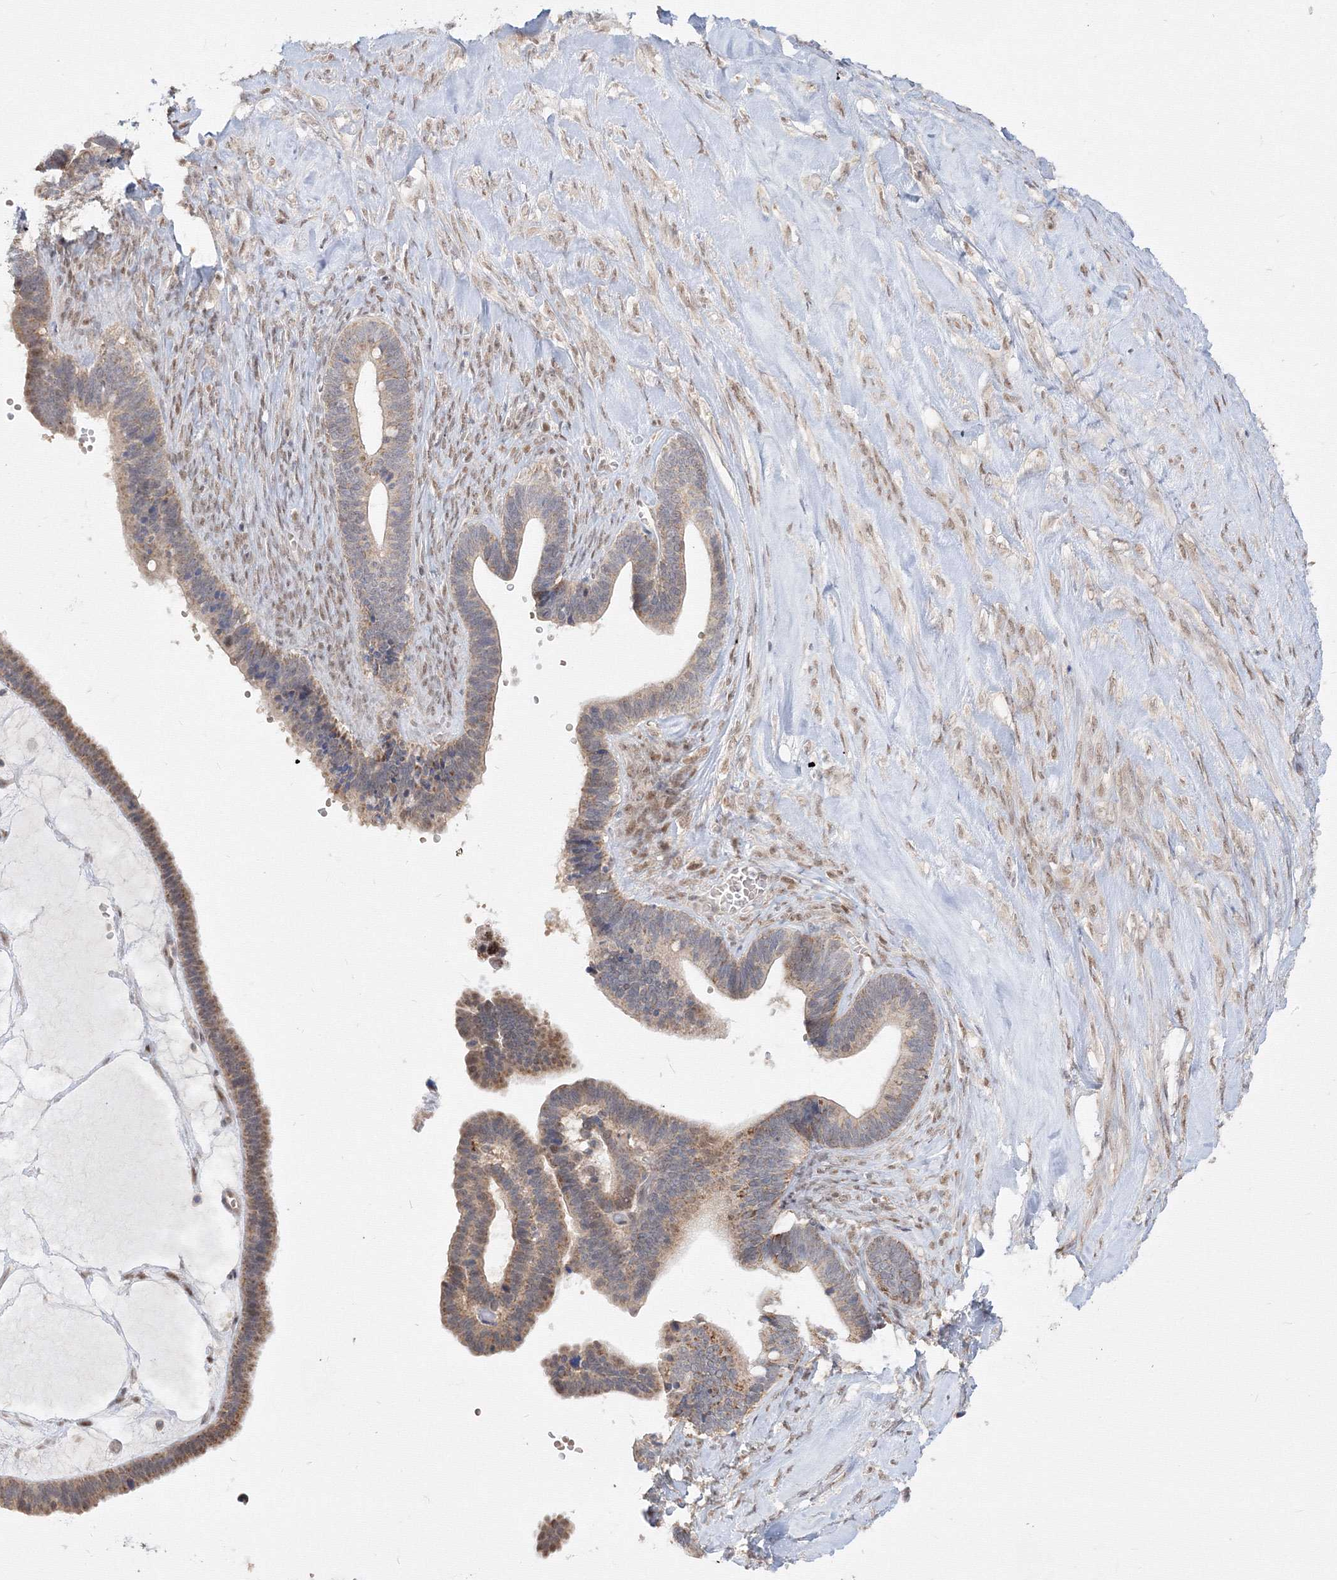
{"staining": {"intensity": "moderate", "quantity": ">75%", "location": "cytoplasmic/membranous"}, "tissue": "ovarian cancer", "cell_type": "Tumor cells", "image_type": "cancer", "snomed": [{"axis": "morphology", "description": "Cystadenocarcinoma, serous, NOS"}, {"axis": "topography", "description": "Ovary"}], "caption": "Protein expression analysis of human serous cystadenocarcinoma (ovarian) reveals moderate cytoplasmic/membranous expression in approximately >75% of tumor cells.", "gene": "COPS4", "patient": {"sex": "female", "age": 56}}